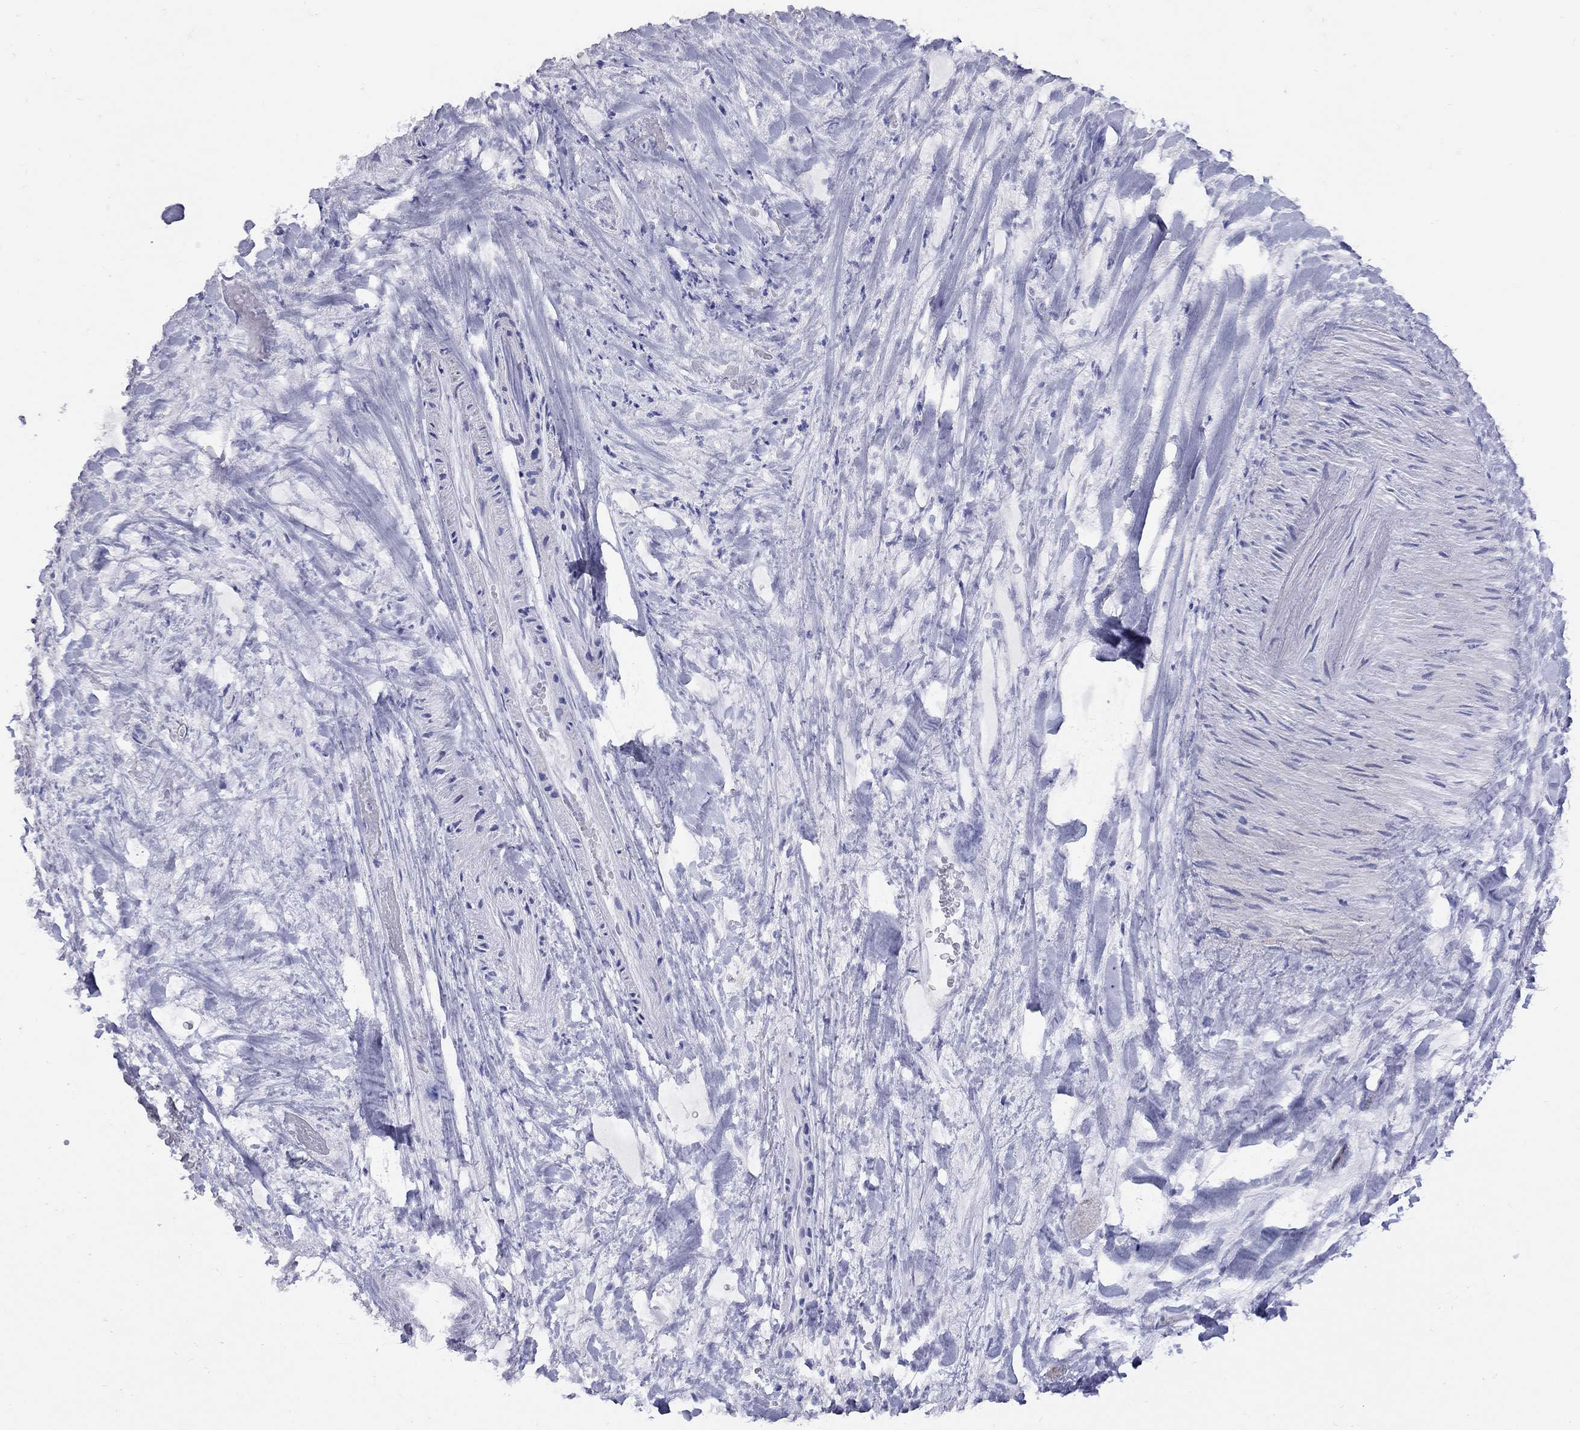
{"staining": {"intensity": "negative", "quantity": "none", "location": "none"}, "tissue": "liver cancer", "cell_type": "Tumor cells", "image_type": "cancer", "snomed": [{"axis": "morphology", "description": "Cholangiocarcinoma"}, {"axis": "topography", "description": "Liver"}], "caption": "DAB (3,3'-diaminobenzidine) immunohistochemical staining of human cholangiocarcinoma (liver) reveals no significant positivity in tumor cells. Nuclei are stained in blue.", "gene": "MAGEB4", "patient": {"sex": "female", "age": 52}}